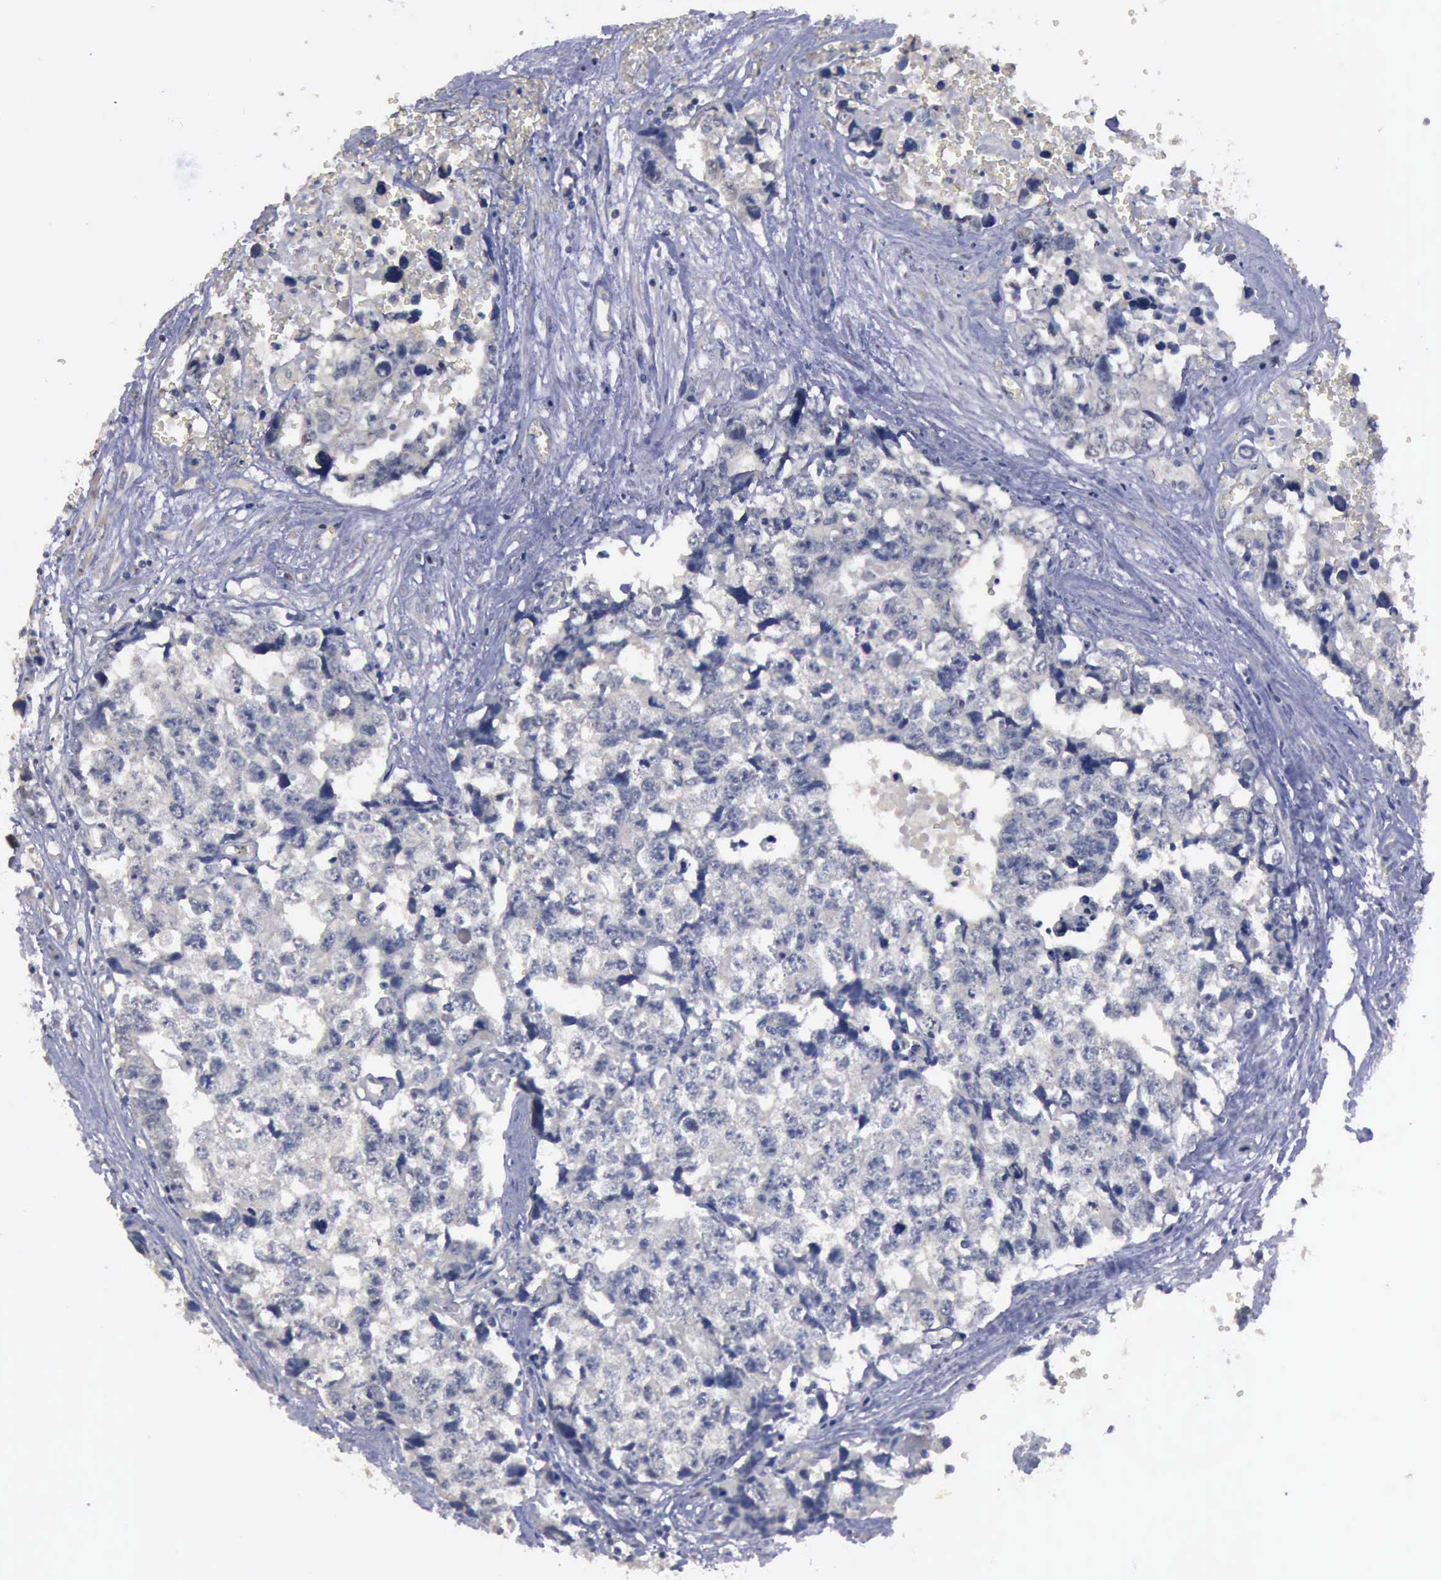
{"staining": {"intensity": "negative", "quantity": "none", "location": "none"}, "tissue": "testis cancer", "cell_type": "Tumor cells", "image_type": "cancer", "snomed": [{"axis": "morphology", "description": "Carcinoma, Embryonal, NOS"}, {"axis": "topography", "description": "Testis"}], "caption": "The immunohistochemistry photomicrograph has no significant staining in tumor cells of embryonal carcinoma (testis) tissue.", "gene": "CRKL", "patient": {"sex": "male", "age": 31}}